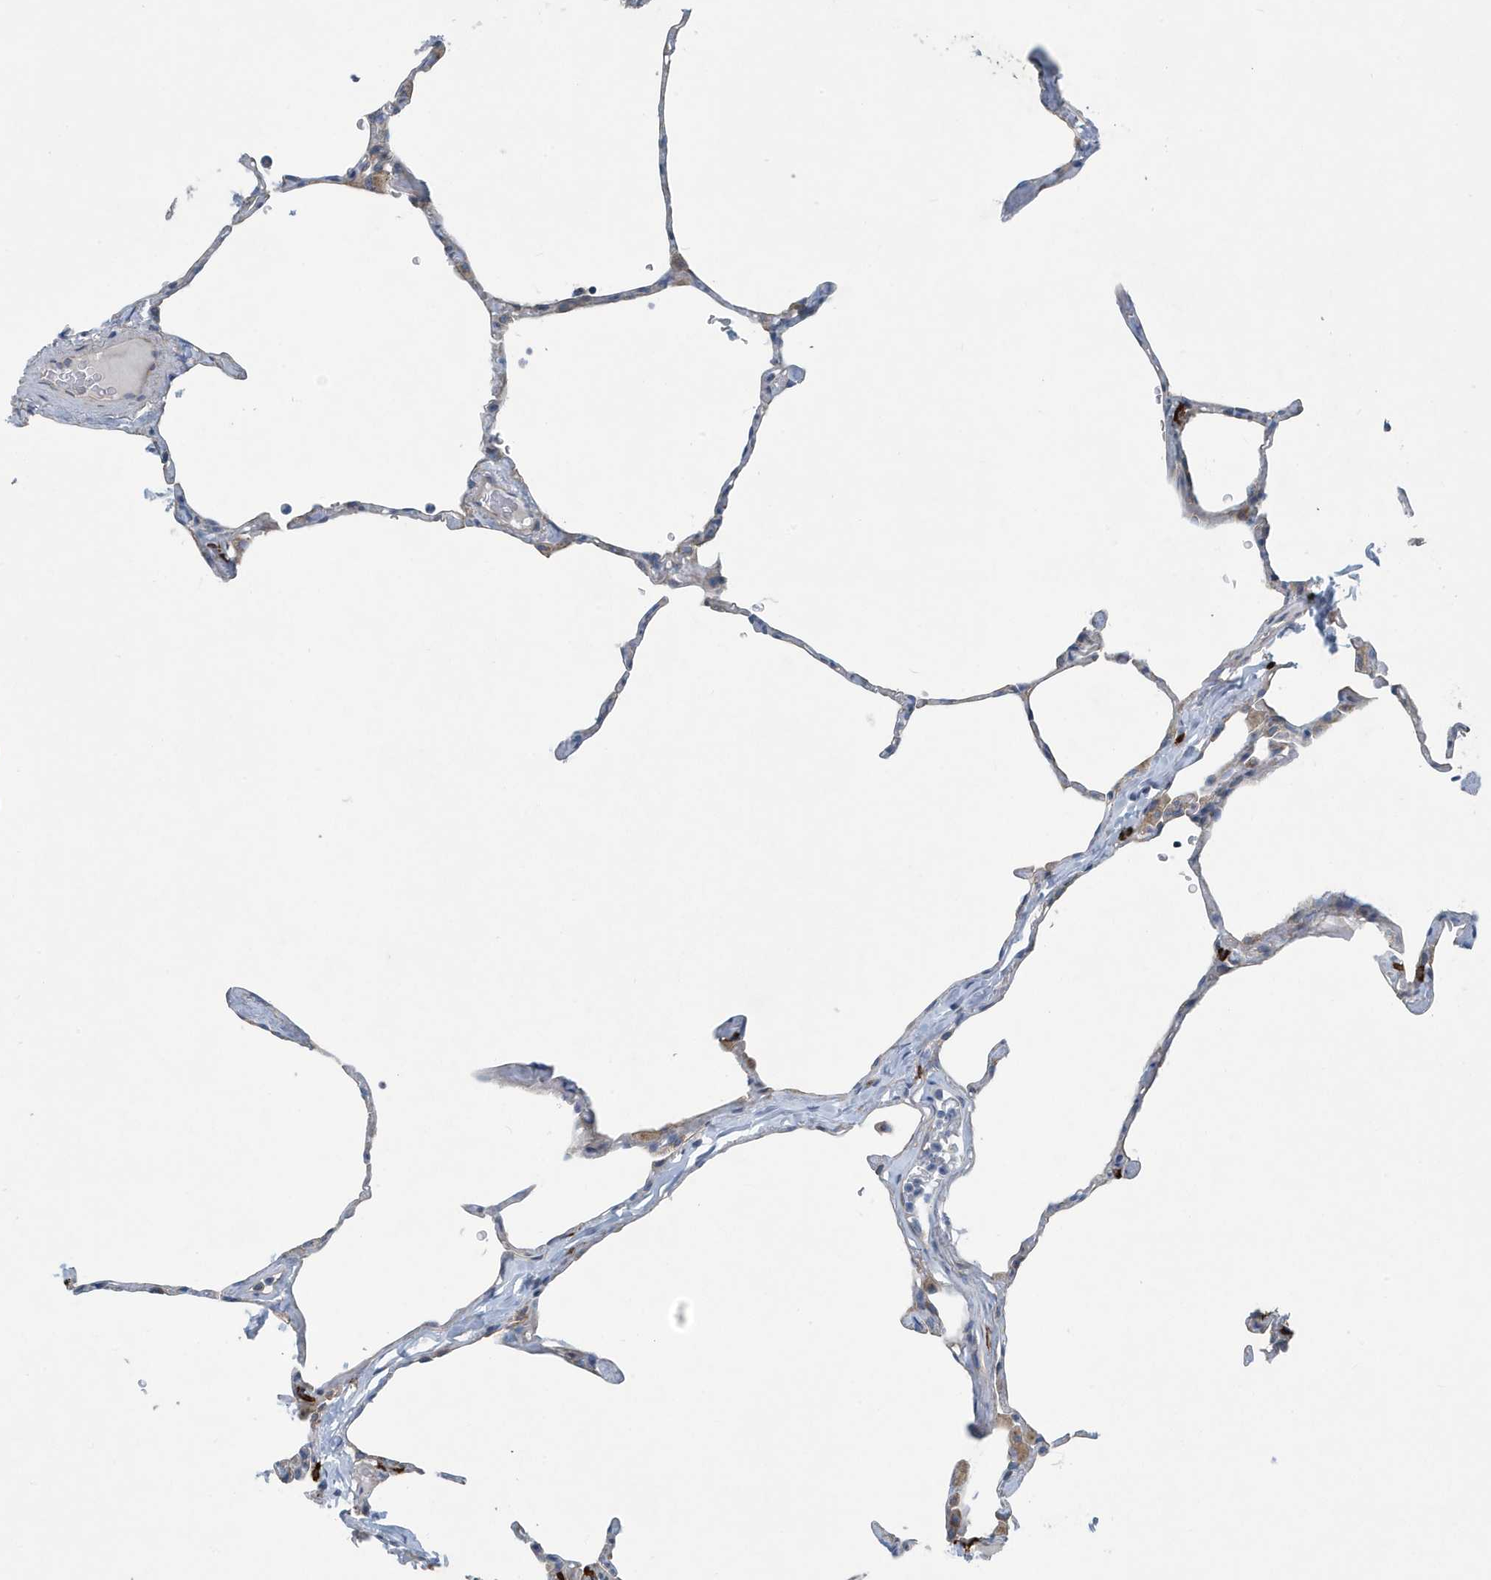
{"staining": {"intensity": "moderate", "quantity": "<25%", "location": "cytoplasmic/membranous"}, "tissue": "lung", "cell_type": "Alveolar cells", "image_type": "normal", "snomed": [{"axis": "morphology", "description": "Normal tissue, NOS"}, {"axis": "topography", "description": "Lung"}], "caption": "Human lung stained for a protein (brown) reveals moderate cytoplasmic/membranous positive expression in about <25% of alveolar cells.", "gene": "PPM1M", "patient": {"sex": "male", "age": 65}}